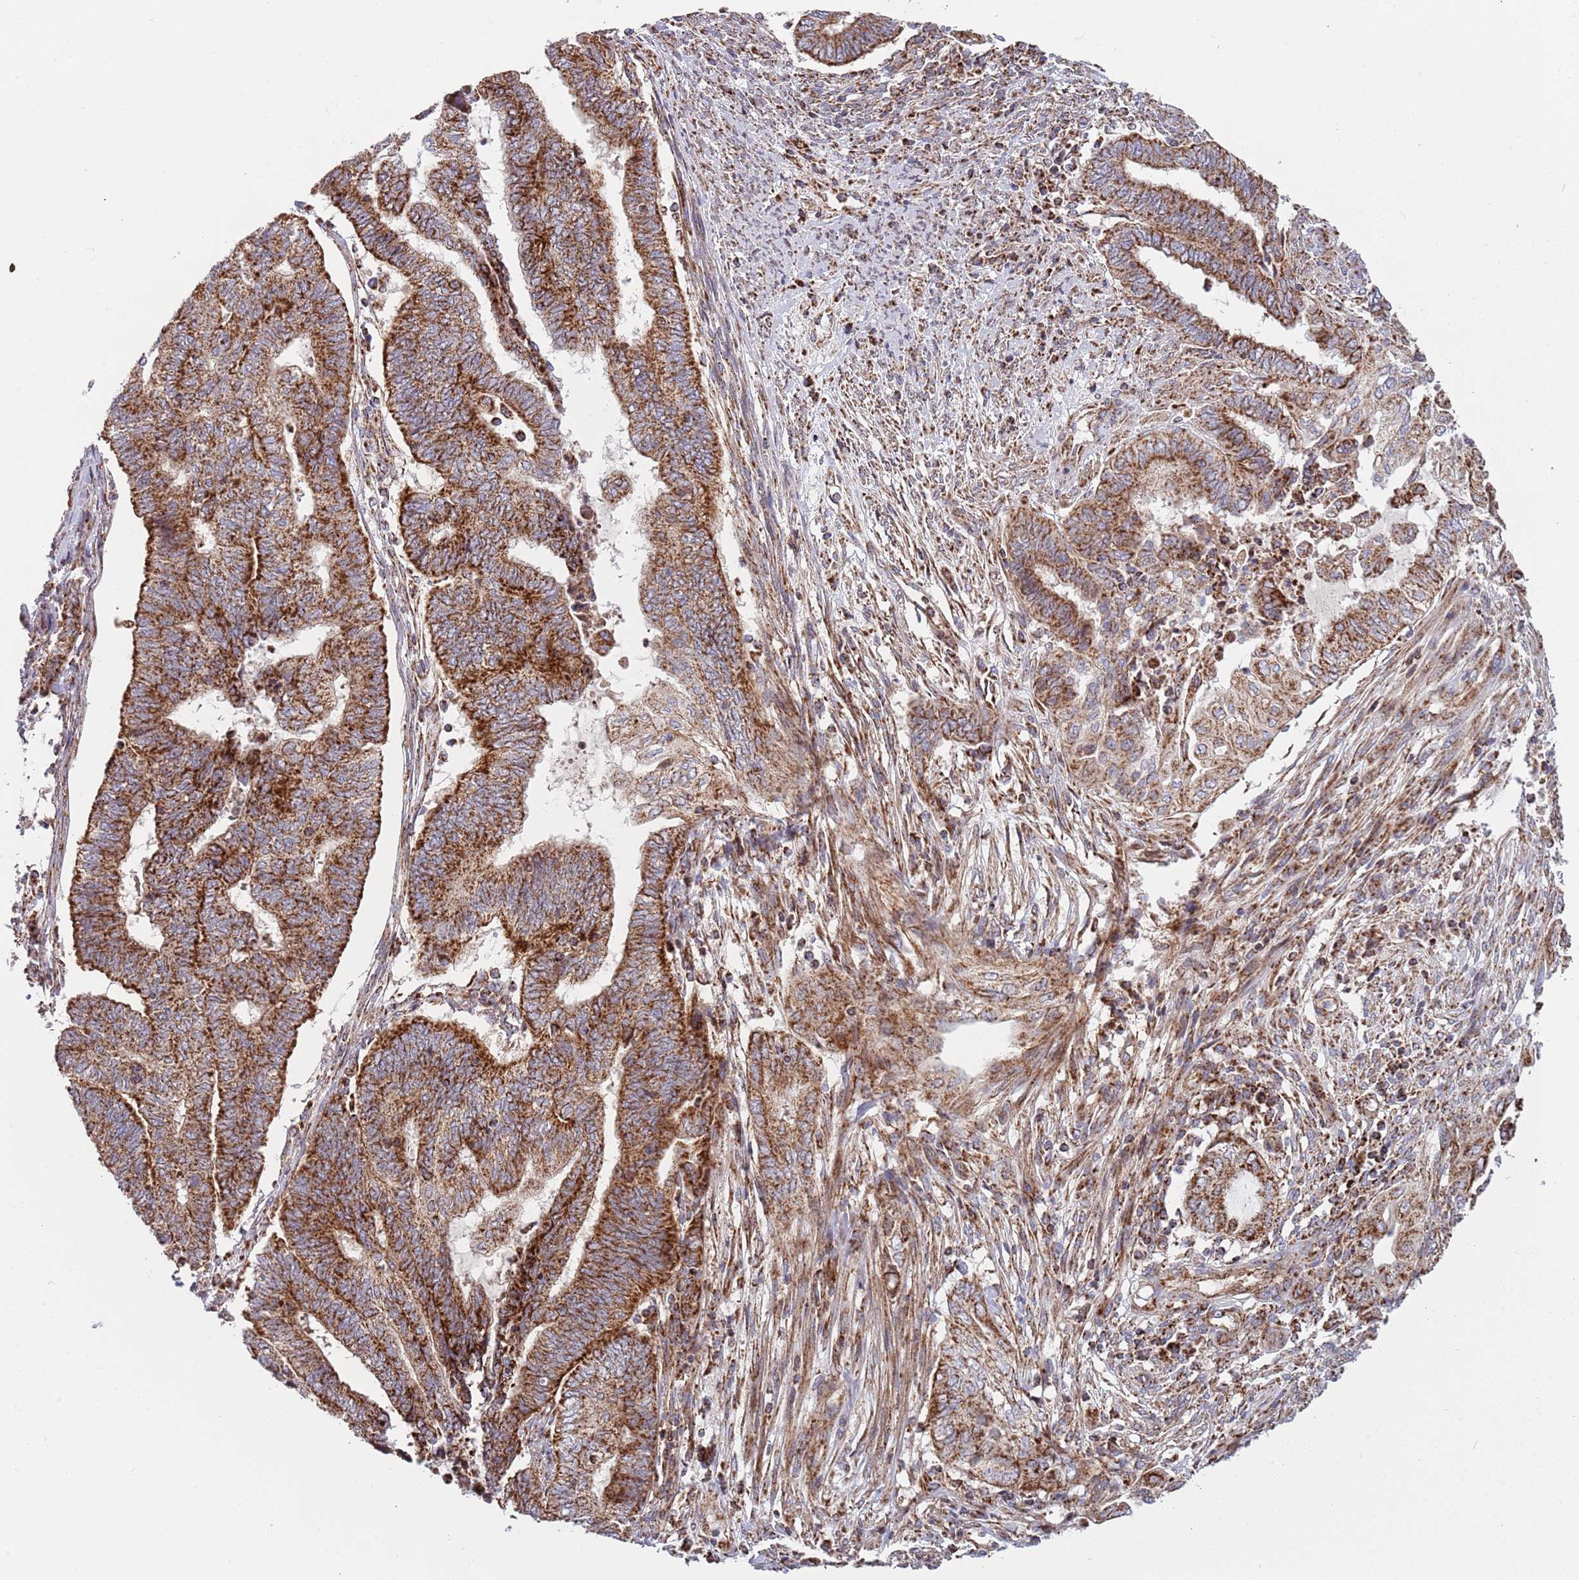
{"staining": {"intensity": "strong", "quantity": ">75%", "location": "cytoplasmic/membranous"}, "tissue": "endometrial cancer", "cell_type": "Tumor cells", "image_type": "cancer", "snomed": [{"axis": "morphology", "description": "Adenocarcinoma, NOS"}, {"axis": "topography", "description": "Uterus"}, {"axis": "topography", "description": "Endometrium"}], "caption": "Immunohistochemistry (IHC) image of neoplastic tissue: adenocarcinoma (endometrial) stained using immunohistochemistry demonstrates high levels of strong protein expression localized specifically in the cytoplasmic/membranous of tumor cells, appearing as a cytoplasmic/membranous brown color.", "gene": "ATP5PD", "patient": {"sex": "female", "age": 70}}